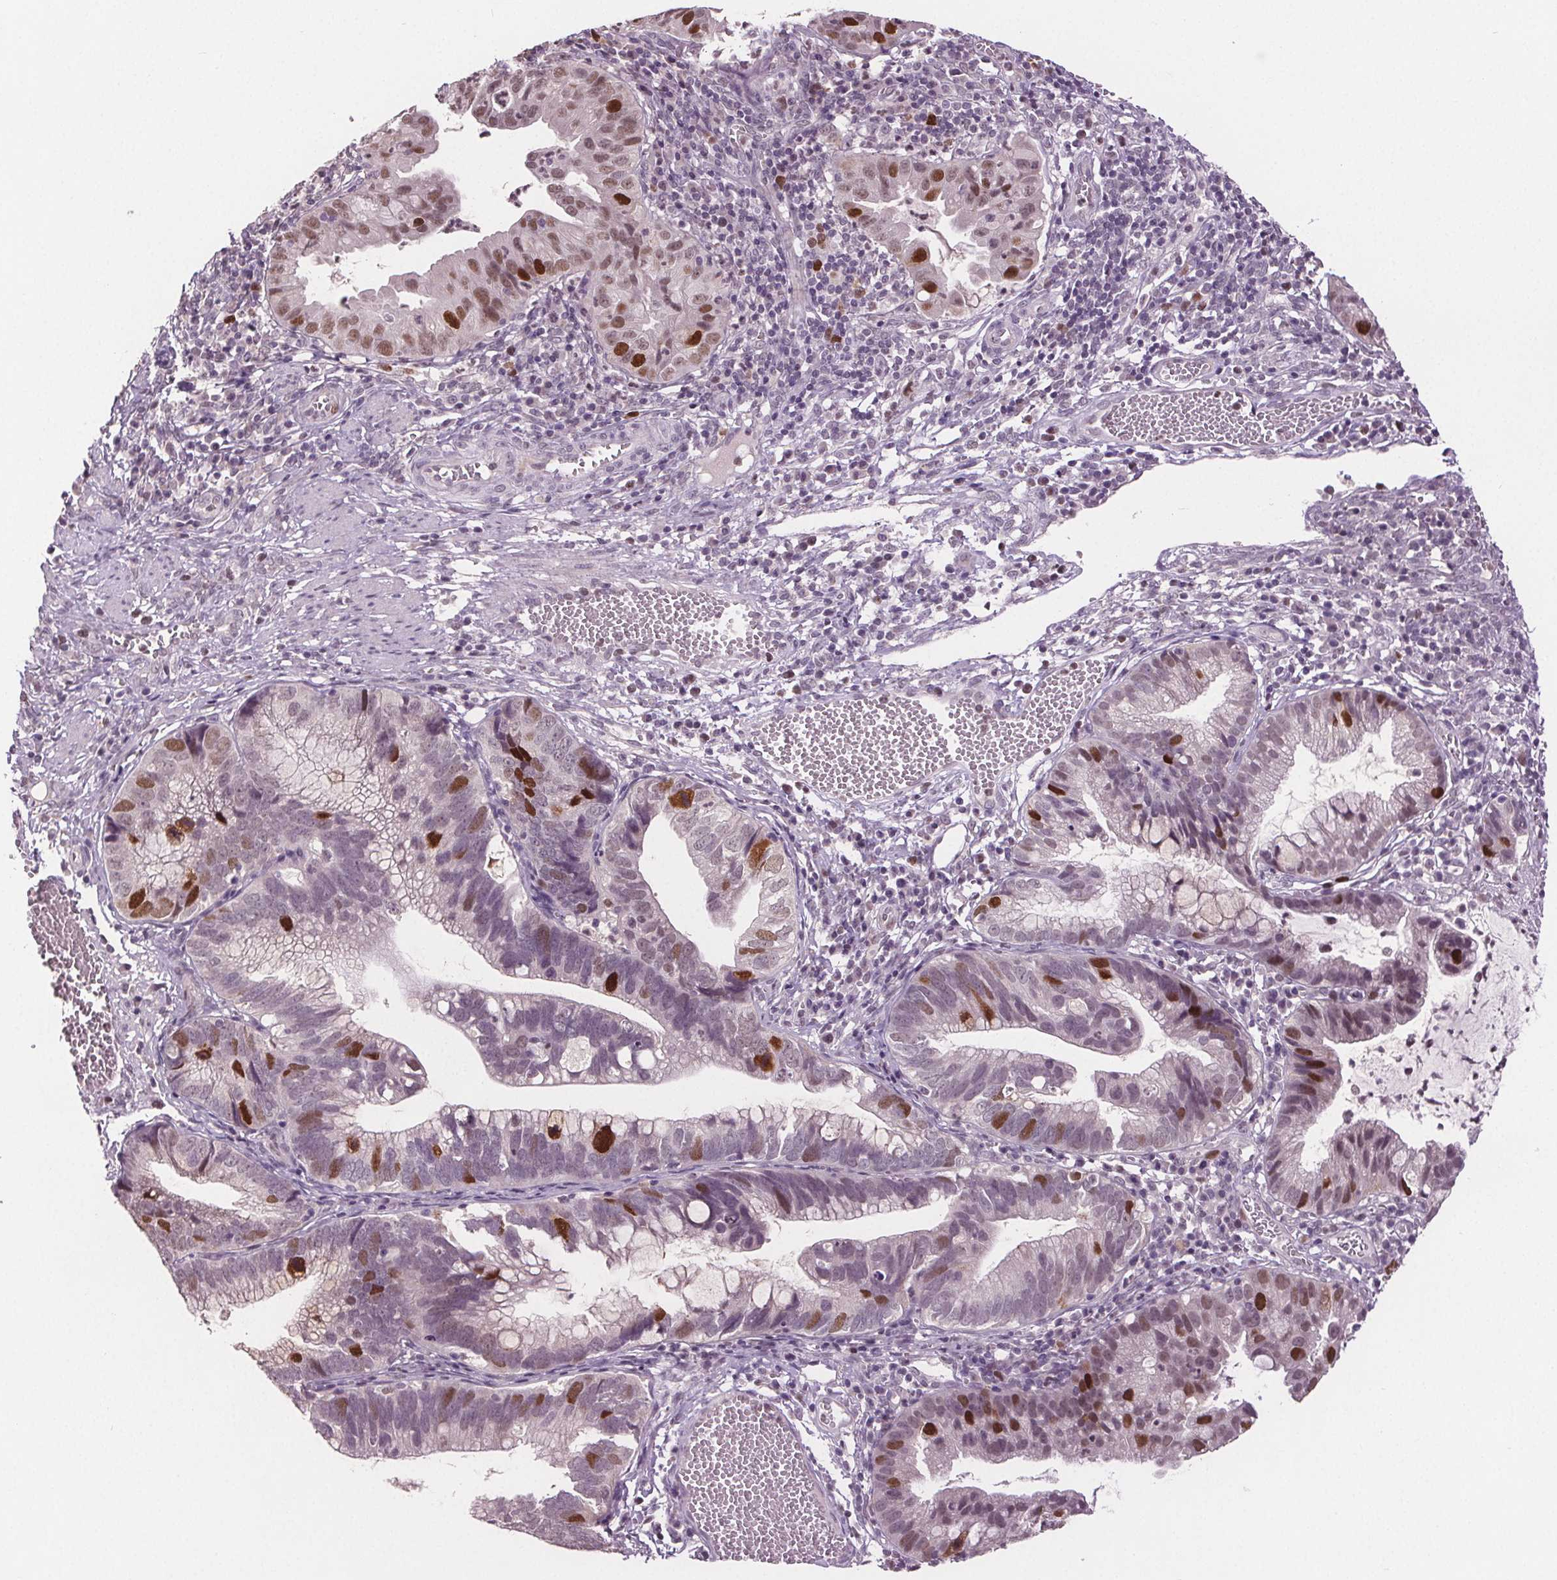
{"staining": {"intensity": "strong", "quantity": "<25%", "location": "nuclear"}, "tissue": "cervical cancer", "cell_type": "Tumor cells", "image_type": "cancer", "snomed": [{"axis": "morphology", "description": "Adenocarcinoma, NOS"}, {"axis": "topography", "description": "Cervix"}], "caption": "An immunohistochemistry photomicrograph of neoplastic tissue is shown. Protein staining in brown highlights strong nuclear positivity in cervical cancer within tumor cells.", "gene": "CENPF", "patient": {"sex": "female", "age": 34}}